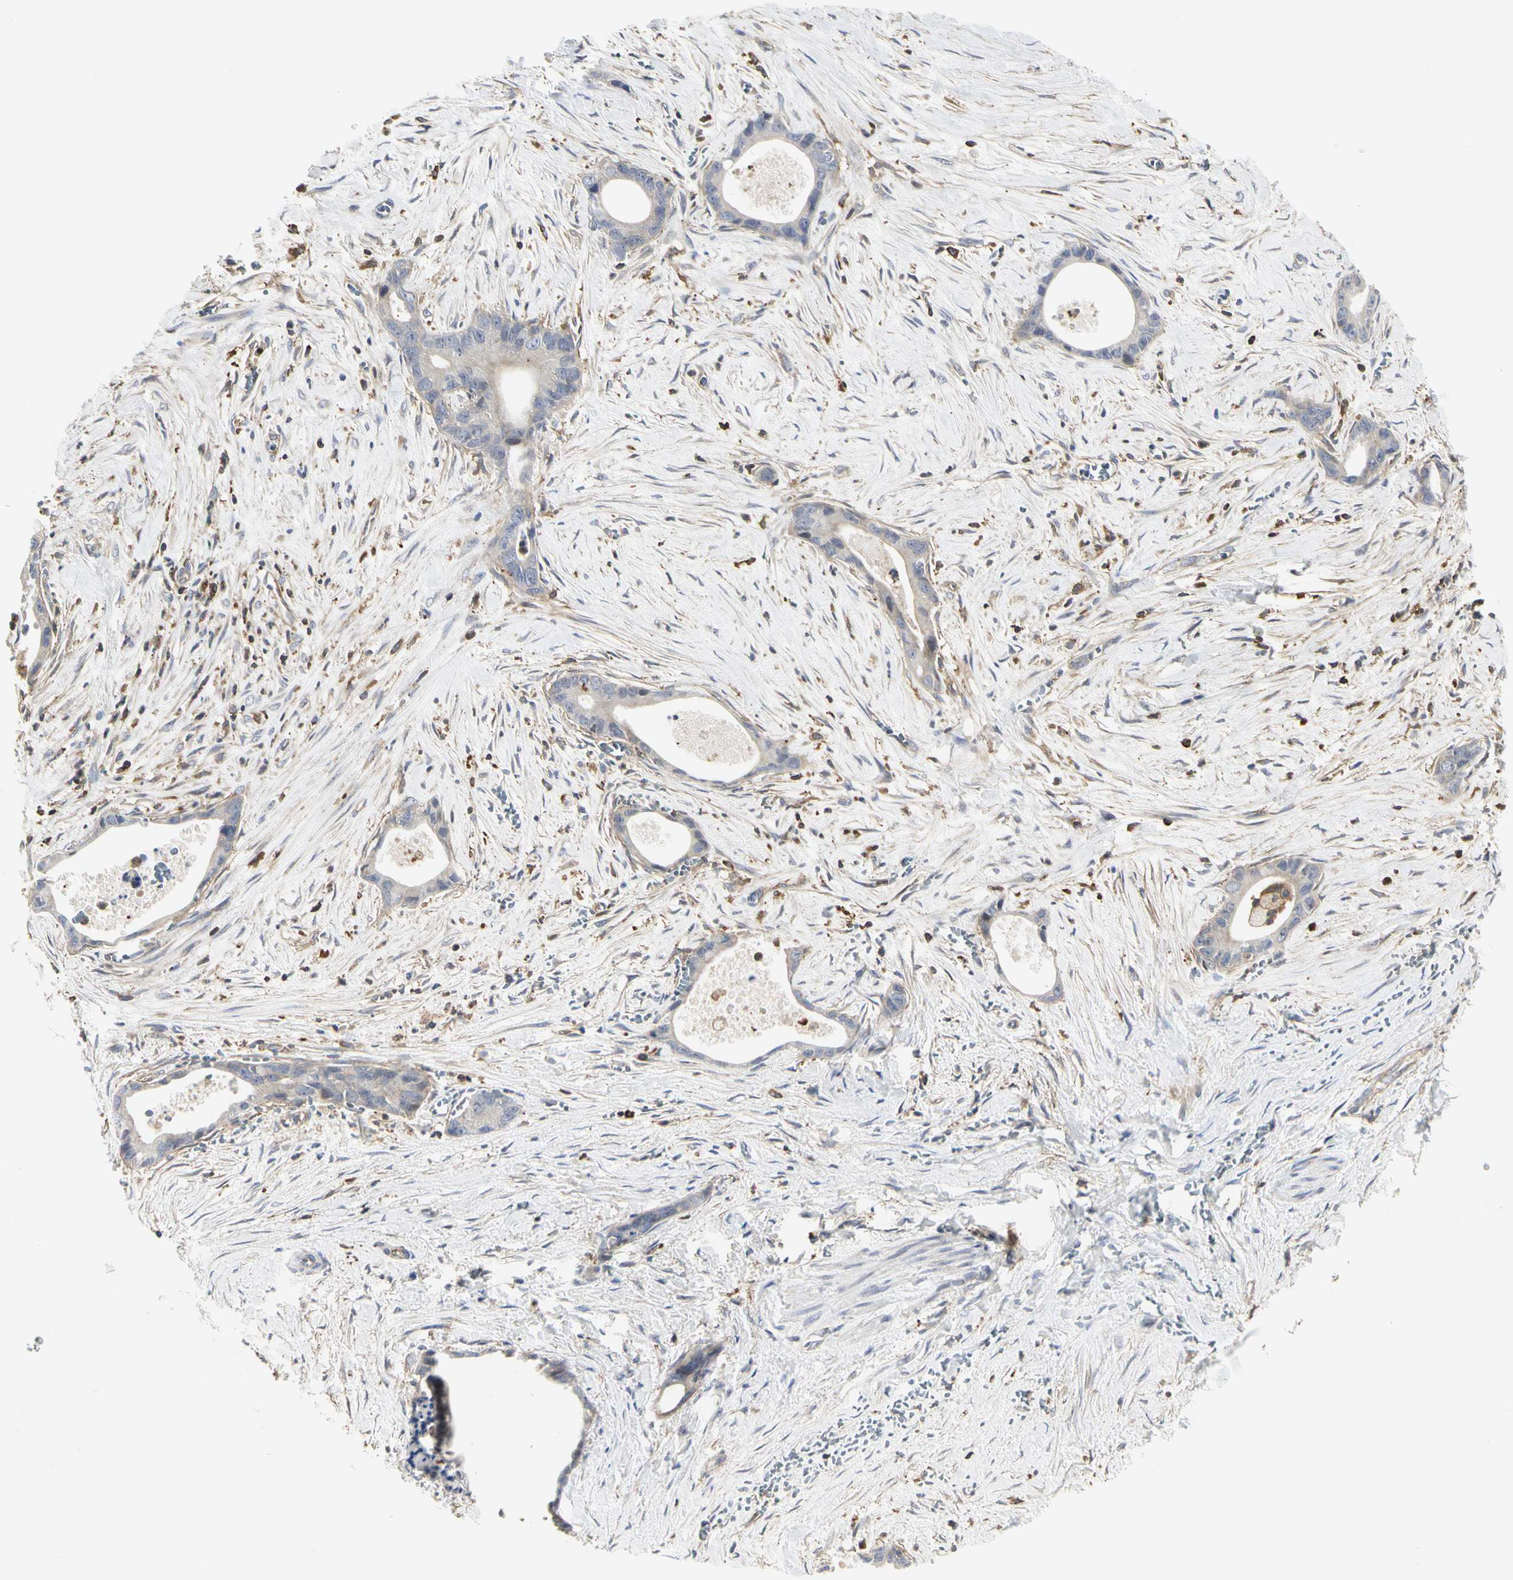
{"staining": {"intensity": "negative", "quantity": "none", "location": "none"}, "tissue": "liver cancer", "cell_type": "Tumor cells", "image_type": "cancer", "snomed": [{"axis": "morphology", "description": "Cholangiocarcinoma"}, {"axis": "topography", "description": "Liver"}], "caption": "Tumor cells show no significant protein expression in liver cancer (cholangiocarcinoma).", "gene": "NAPG", "patient": {"sex": "female", "age": 55}}